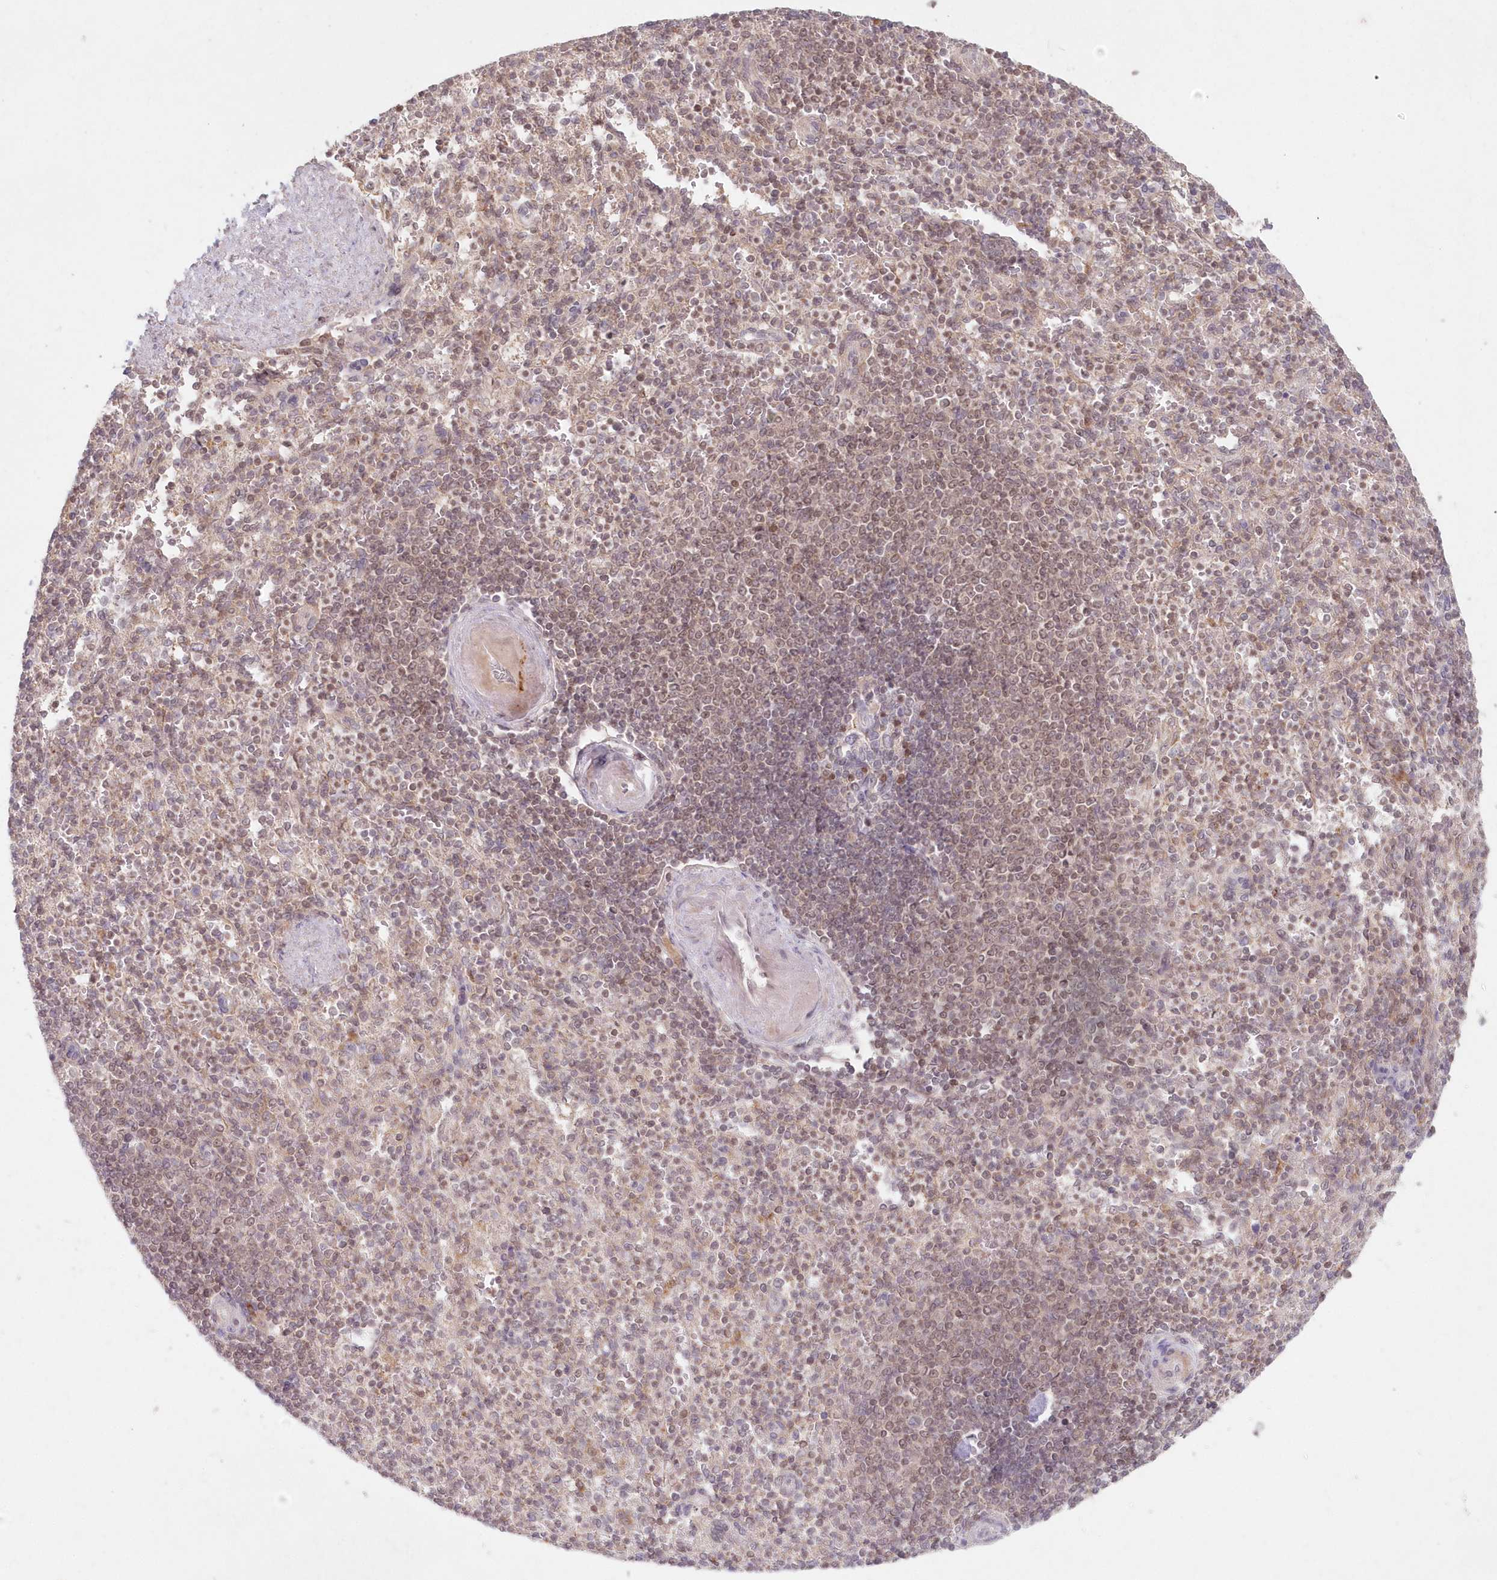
{"staining": {"intensity": "weak", "quantity": "25%-75%", "location": "nuclear"}, "tissue": "spleen", "cell_type": "Cells in red pulp", "image_type": "normal", "snomed": [{"axis": "morphology", "description": "Normal tissue, NOS"}, {"axis": "topography", "description": "Spleen"}], "caption": "Brown immunohistochemical staining in benign human spleen displays weak nuclear positivity in about 25%-75% of cells in red pulp. (IHC, brightfield microscopy, high magnification).", "gene": "ASCC1", "patient": {"sex": "female", "age": 74}}